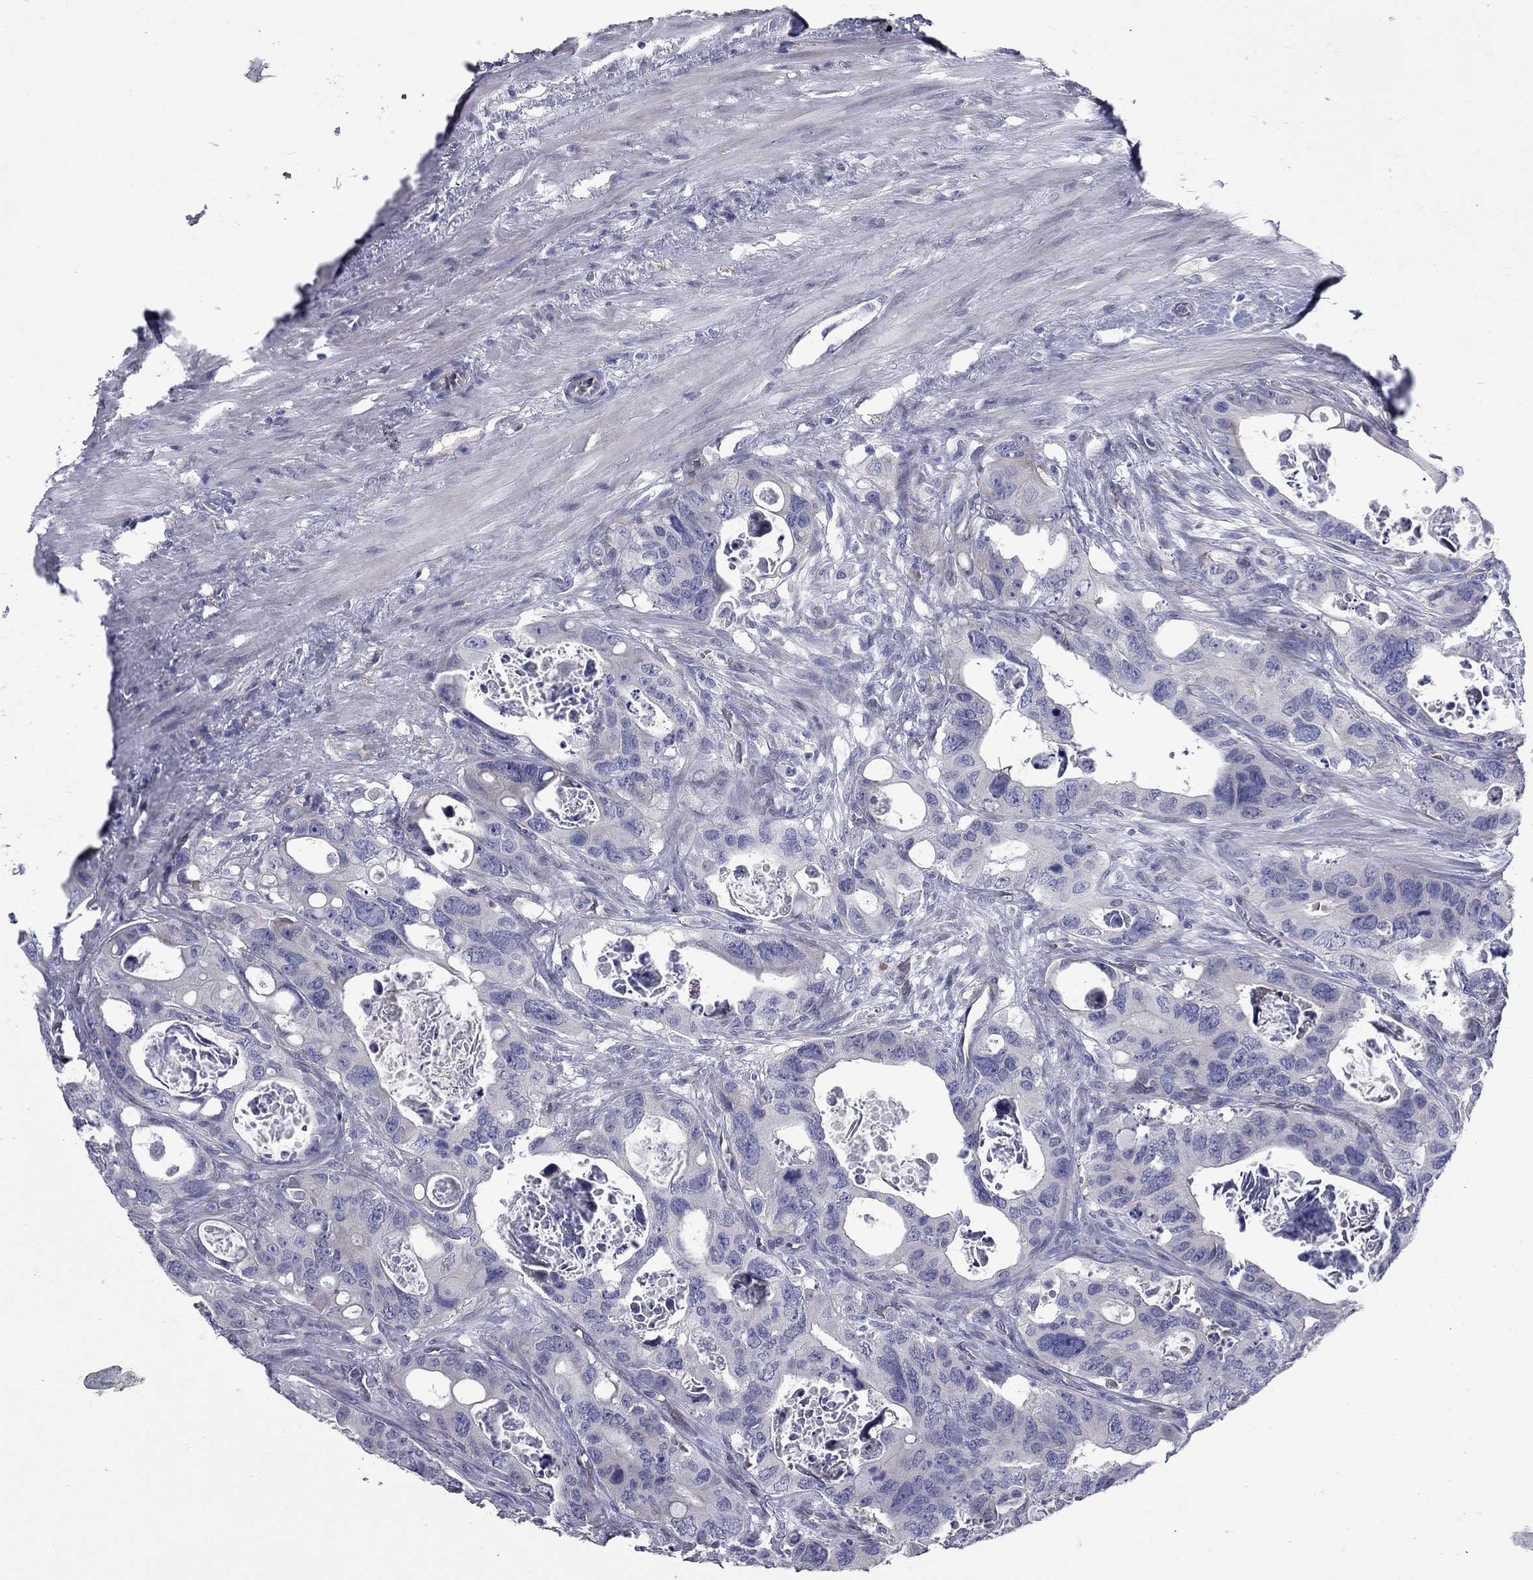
{"staining": {"intensity": "negative", "quantity": "none", "location": "none"}, "tissue": "colorectal cancer", "cell_type": "Tumor cells", "image_type": "cancer", "snomed": [{"axis": "morphology", "description": "Adenocarcinoma, NOS"}, {"axis": "topography", "description": "Rectum"}], "caption": "An immunohistochemistry (IHC) image of colorectal adenocarcinoma is shown. There is no staining in tumor cells of colorectal adenocarcinoma. (Stains: DAB (3,3'-diaminobenzidine) immunohistochemistry with hematoxylin counter stain, Microscopy: brightfield microscopy at high magnification).", "gene": "UNC119B", "patient": {"sex": "male", "age": 64}}